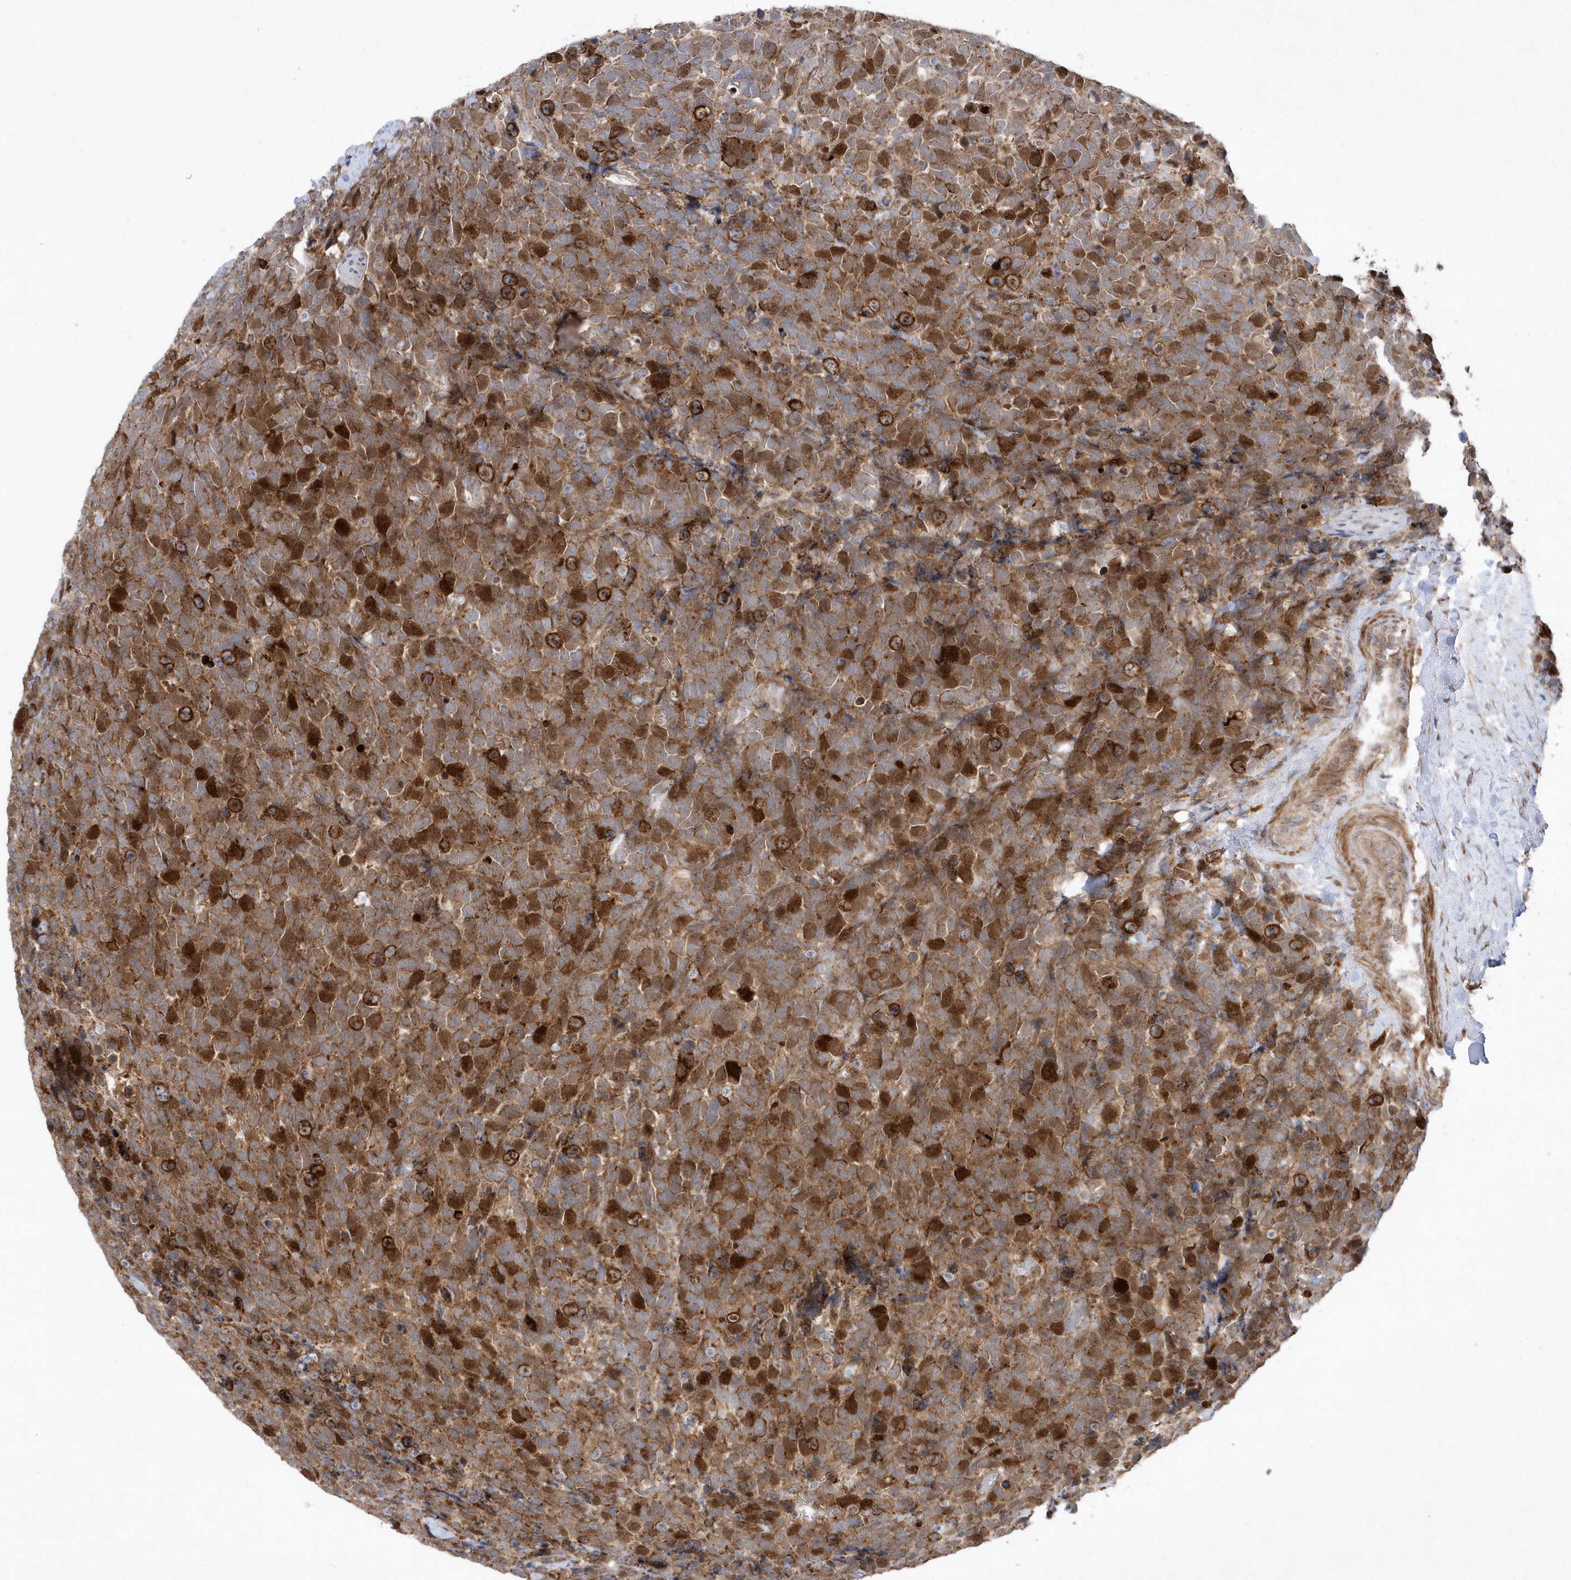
{"staining": {"intensity": "strong", "quantity": ">75%", "location": "cytoplasmic/membranous,nuclear"}, "tissue": "urothelial cancer", "cell_type": "Tumor cells", "image_type": "cancer", "snomed": [{"axis": "morphology", "description": "Urothelial carcinoma, High grade"}, {"axis": "topography", "description": "Urinary bladder"}], "caption": "This photomicrograph displays IHC staining of urothelial cancer, with high strong cytoplasmic/membranous and nuclear staining in about >75% of tumor cells.", "gene": "MXI1", "patient": {"sex": "female", "age": 82}}